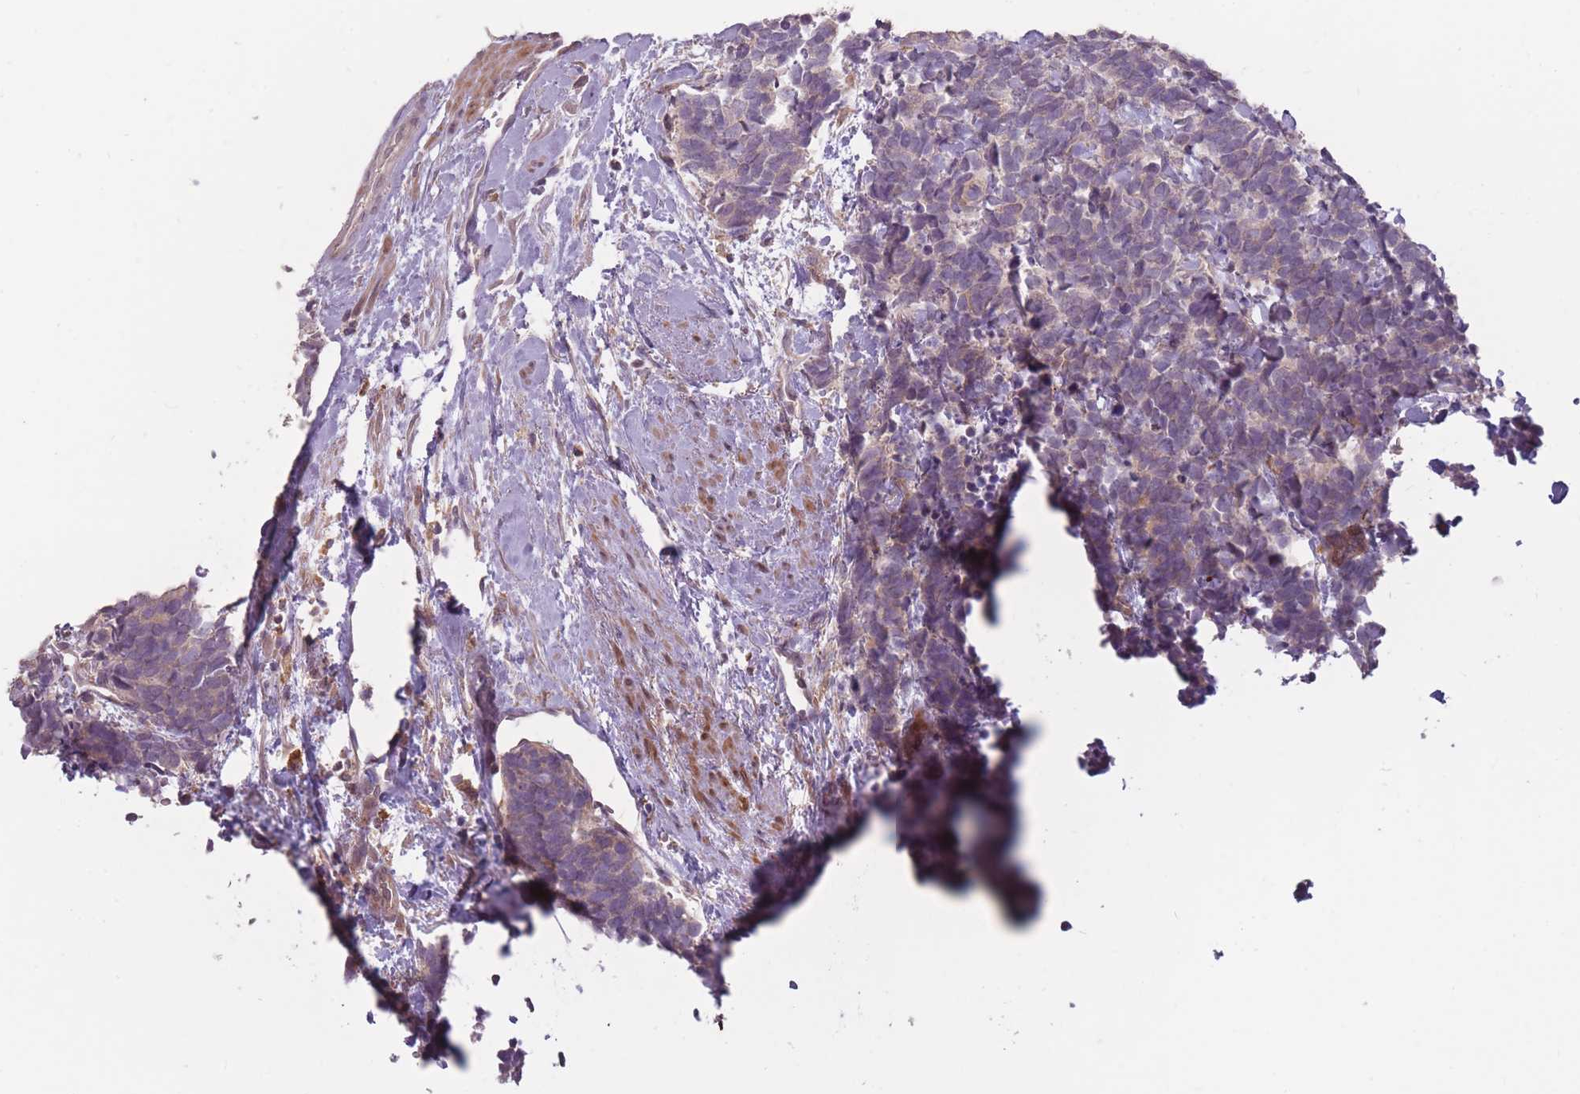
{"staining": {"intensity": "weak", "quantity": "<25%", "location": "cytoplasmic/membranous"}, "tissue": "carcinoid", "cell_type": "Tumor cells", "image_type": "cancer", "snomed": [{"axis": "morphology", "description": "Carcinoma, NOS"}, {"axis": "morphology", "description": "Carcinoid, malignant, NOS"}, {"axis": "topography", "description": "Prostate"}], "caption": "An image of human carcinoid is negative for staining in tumor cells.", "gene": "TET3", "patient": {"sex": "male", "age": 57}}